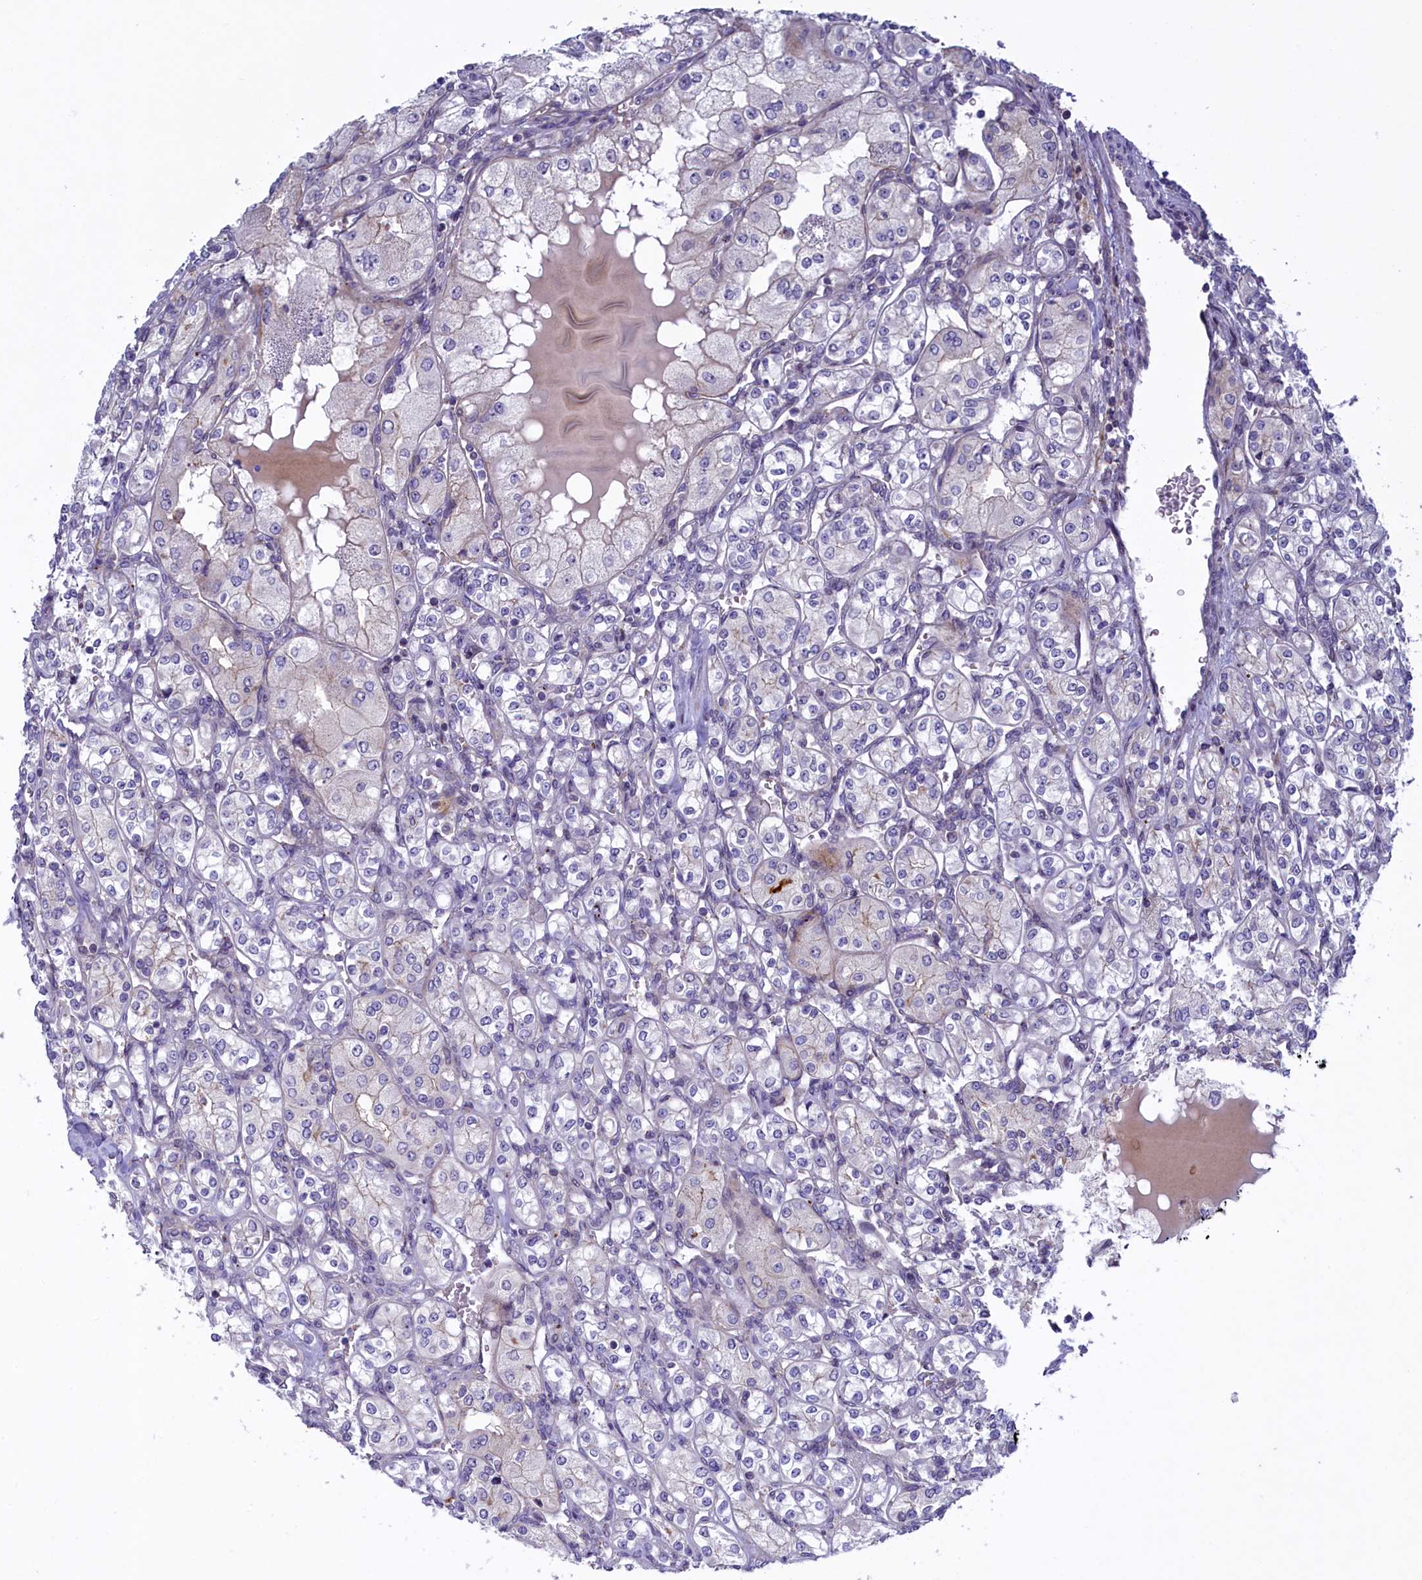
{"staining": {"intensity": "negative", "quantity": "none", "location": "none"}, "tissue": "renal cancer", "cell_type": "Tumor cells", "image_type": "cancer", "snomed": [{"axis": "morphology", "description": "Adenocarcinoma, NOS"}, {"axis": "topography", "description": "Kidney"}], "caption": "Tumor cells are negative for brown protein staining in renal cancer (adenocarcinoma).", "gene": "HYKK", "patient": {"sex": "male", "age": 77}}